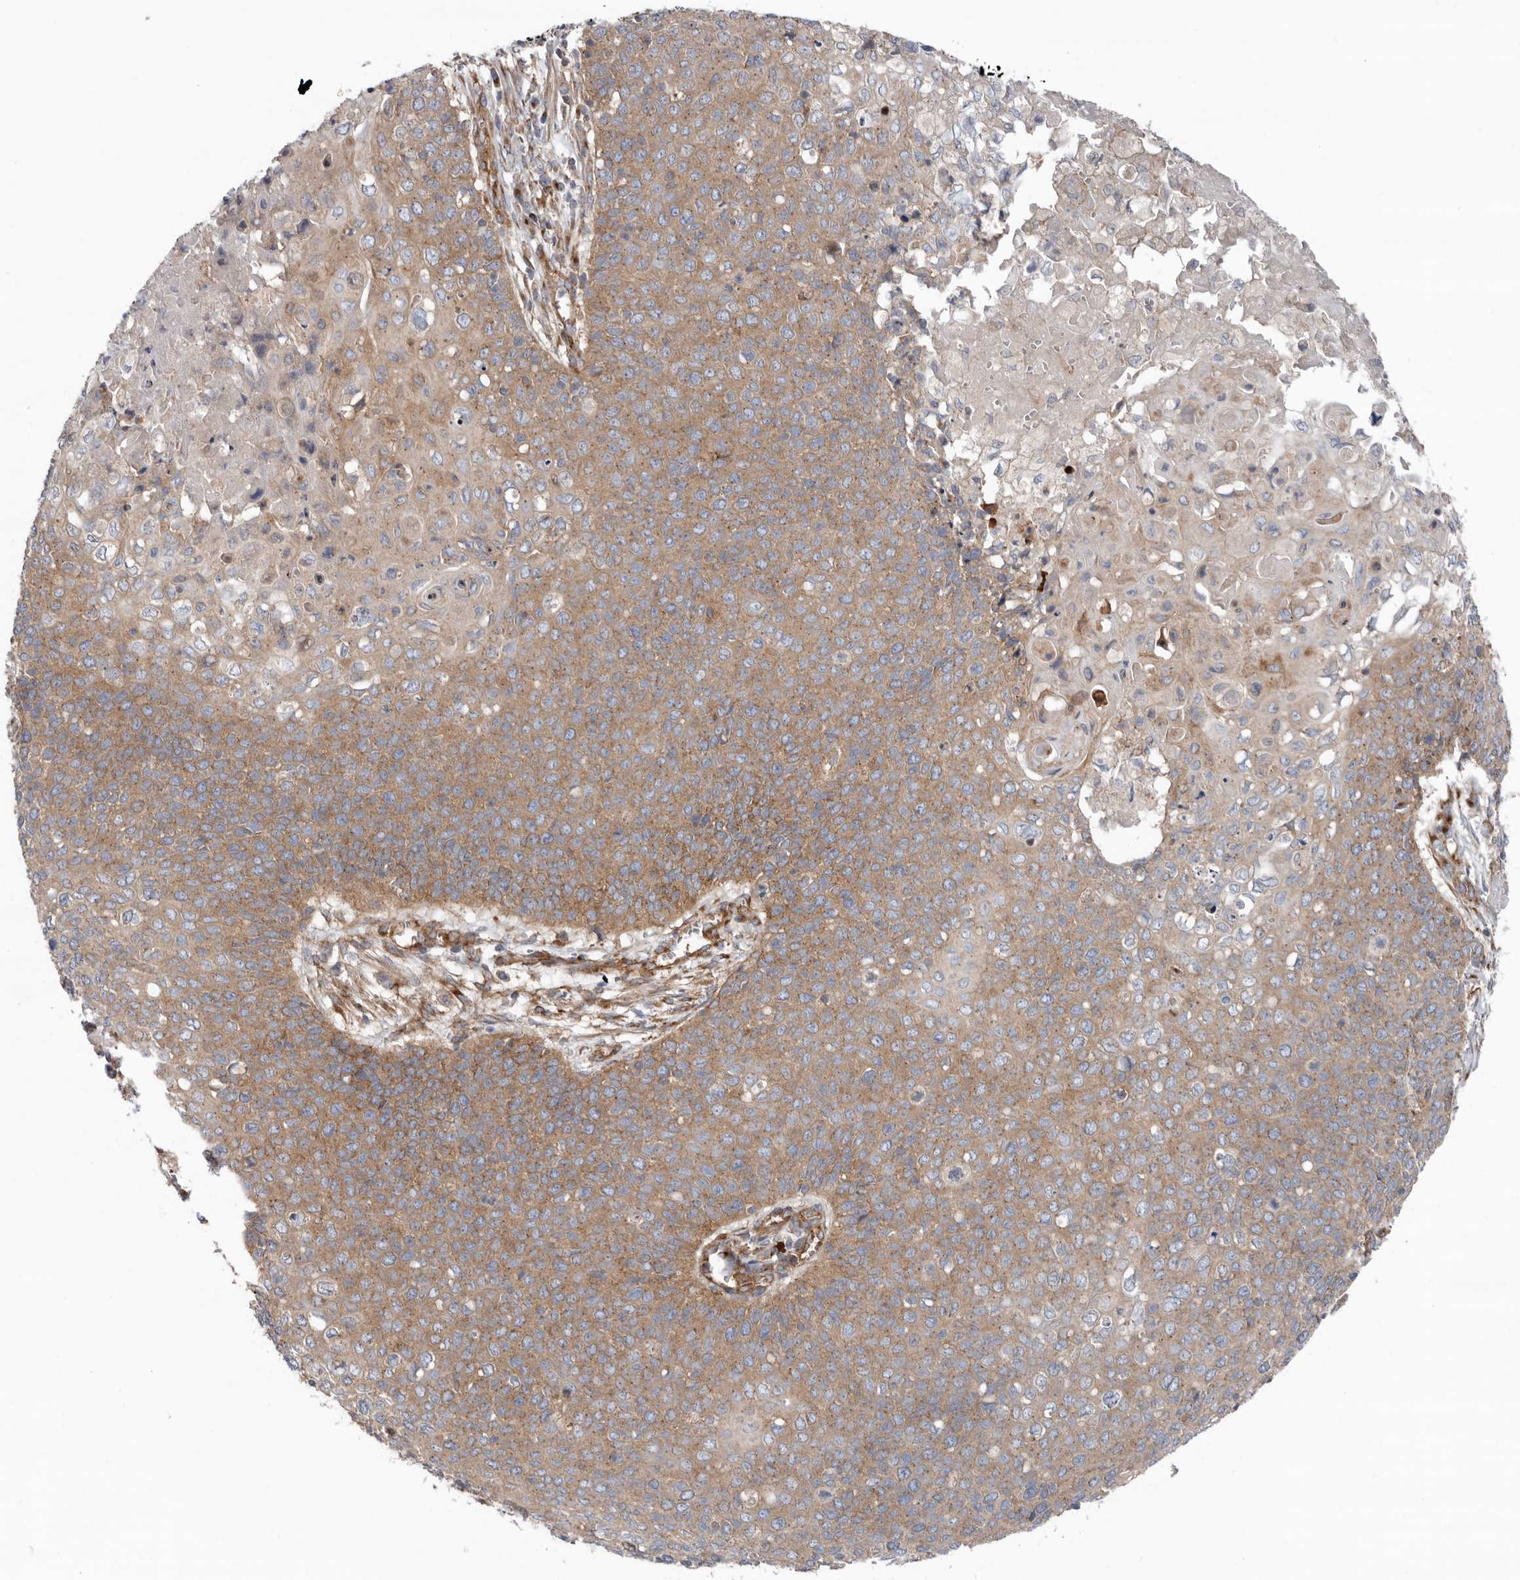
{"staining": {"intensity": "moderate", "quantity": ">75%", "location": "cytoplasmic/membranous"}, "tissue": "cervical cancer", "cell_type": "Tumor cells", "image_type": "cancer", "snomed": [{"axis": "morphology", "description": "Squamous cell carcinoma, NOS"}, {"axis": "topography", "description": "Cervix"}], "caption": "This is an image of immunohistochemistry (IHC) staining of cervical squamous cell carcinoma, which shows moderate expression in the cytoplasmic/membranous of tumor cells.", "gene": "LUZP1", "patient": {"sex": "female", "age": 39}}